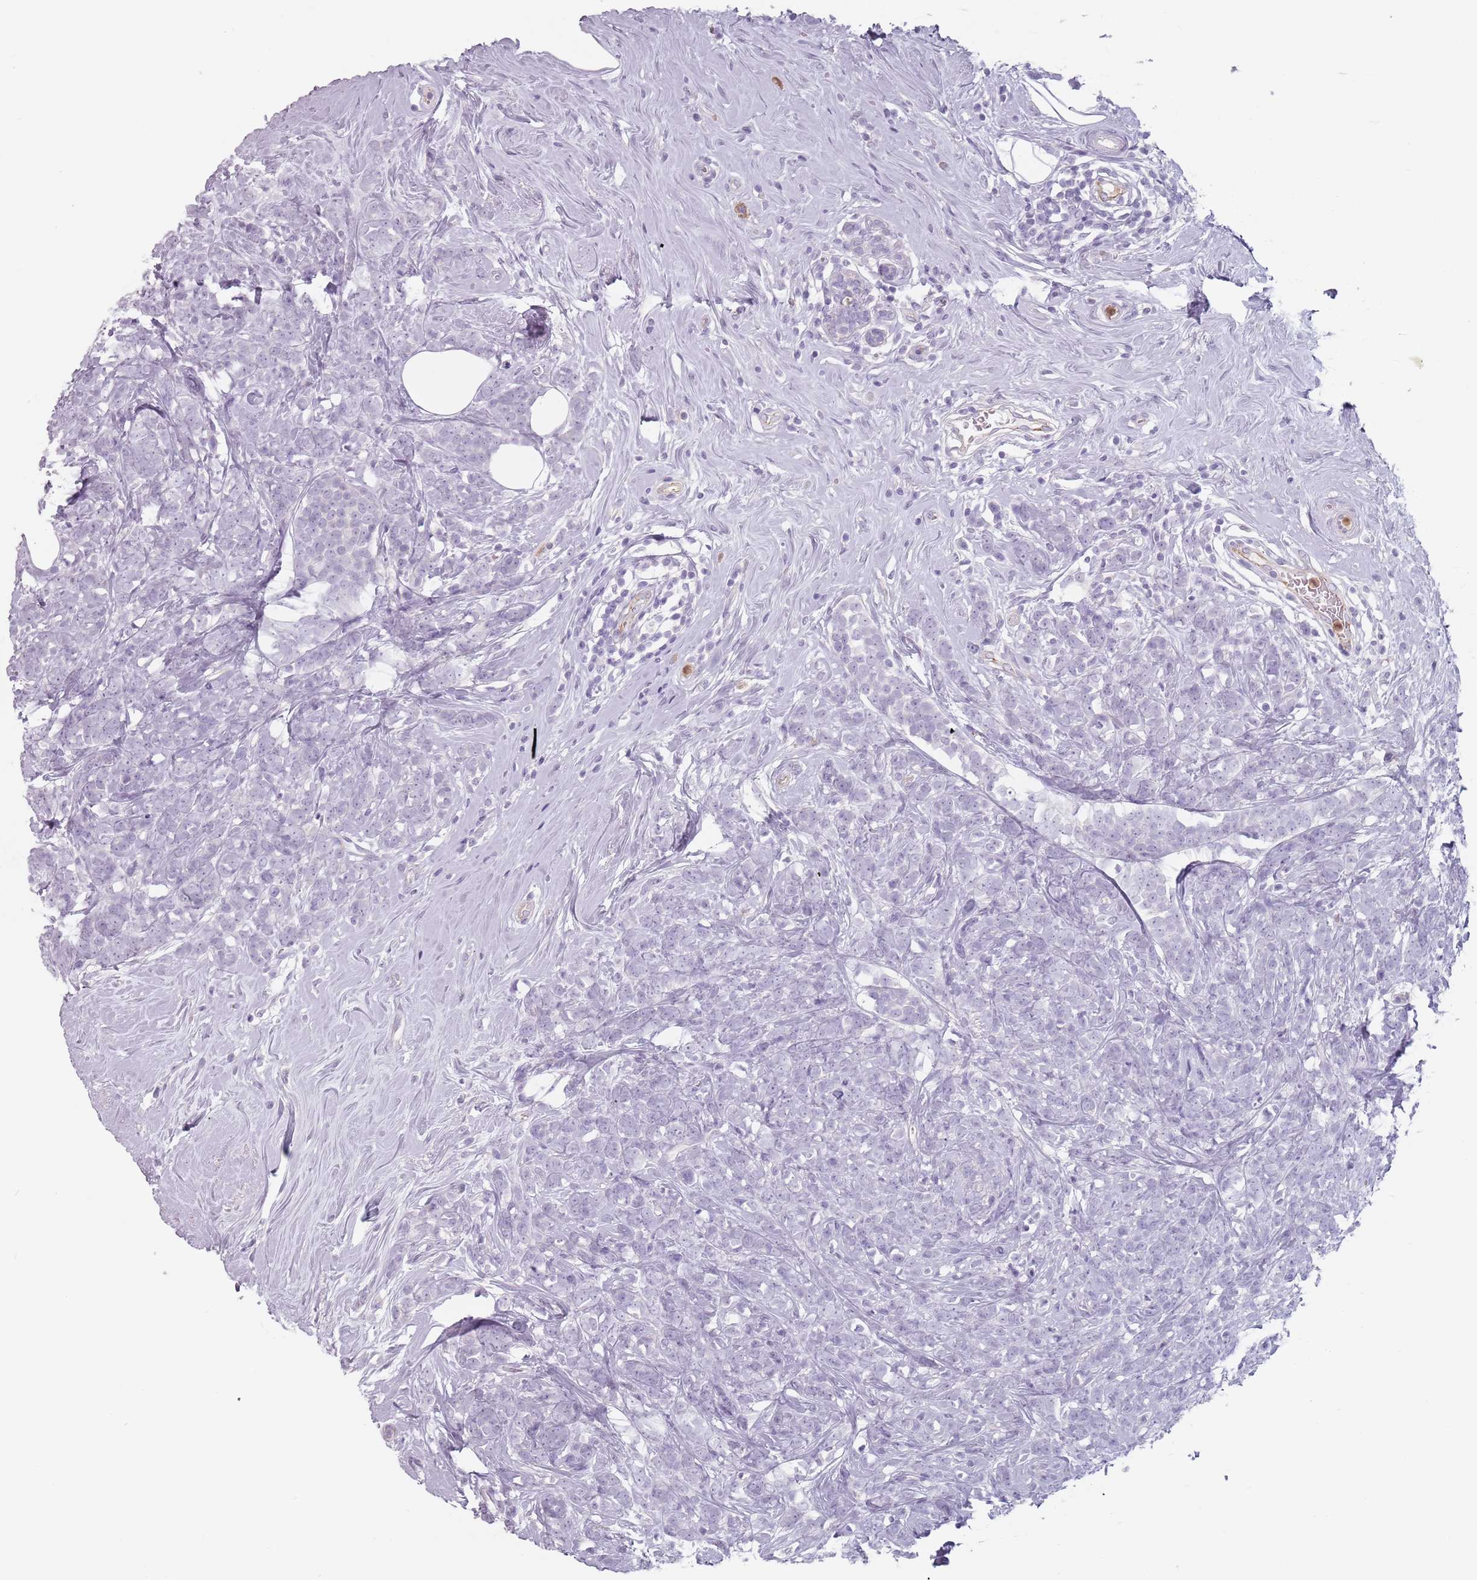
{"staining": {"intensity": "negative", "quantity": "none", "location": "none"}, "tissue": "breast cancer", "cell_type": "Tumor cells", "image_type": "cancer", "snomed": [{"axis": "morphology", "description": "Lobular carcinoma"}, {"axis": "topography", "description": "Breast"}], "caption": "Immunohistochemical staining of breast lobular carcinoma exhibits no significant expression in tumor cells.", "gene": "ZNF584", "patient": {"sex": "female", "age": 58}}